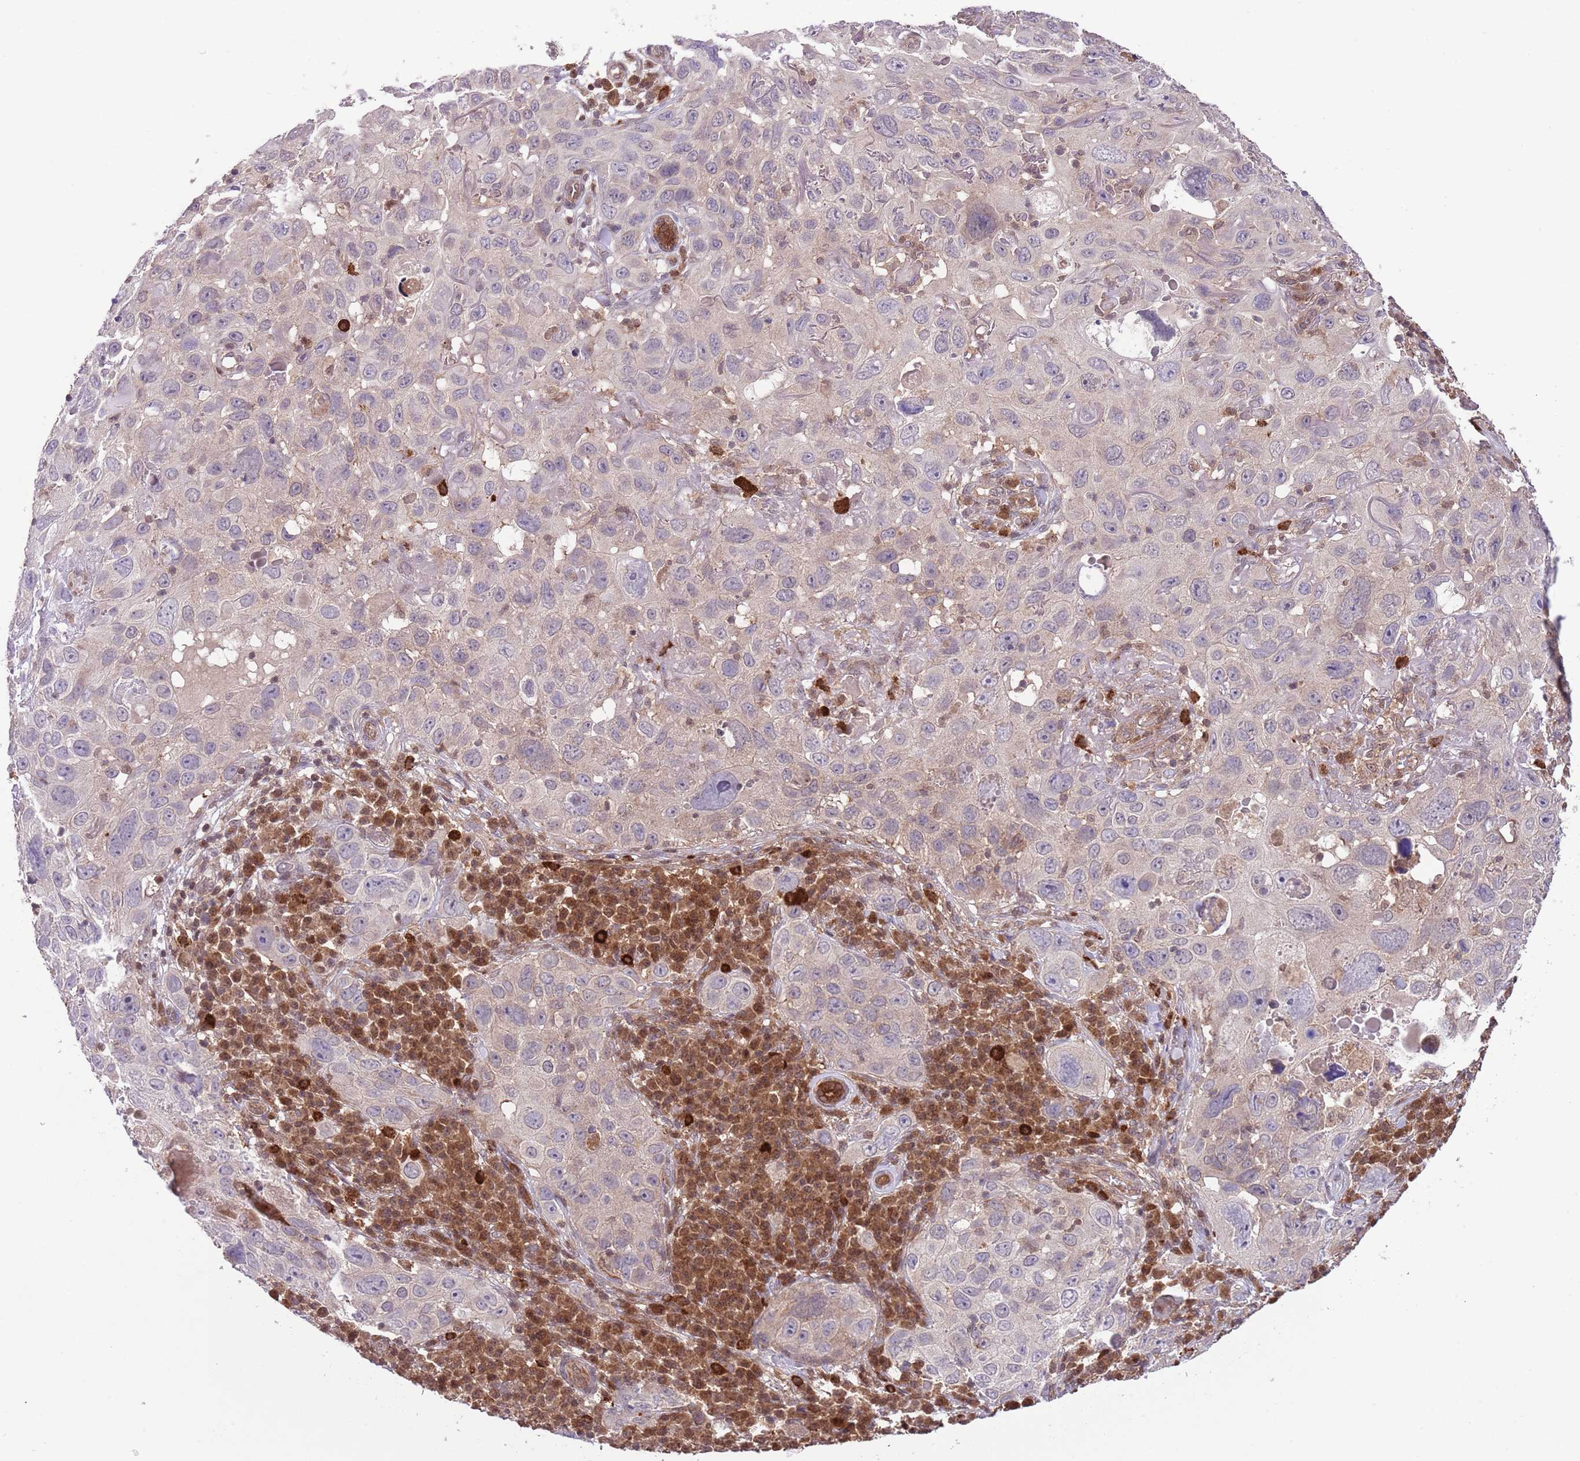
{"staining": {"intensity": "weak", "quantity": "25%-75%", "location": "cytoplasmic/membranous"}, "tissue": "skin cancer", "cell_type": "Tumor cells", "image_type": "cancer", "snomed": [{"axis": "morphology", "description": "Squamous cell carcinoma in situ, NOS"}, {"axis": "morphology", "description": "Squamous cell carcinoma, NOS"}, {"axis": "topography", "description": "Skin"}], "caption": "Immunohistochemistry (IHC) histopathology image of neoplastic tissue: skin squamous cell carcinoma stained using immunohistochemistry demonstrates low levels of weak protein expression localized specifically in the cytoplasmic/membranous of tumor cells, appearing as a cytoplasmic/membranous brown color.", "gene": "HDHD2", "patient": {"sex": "male", "age": 93}}